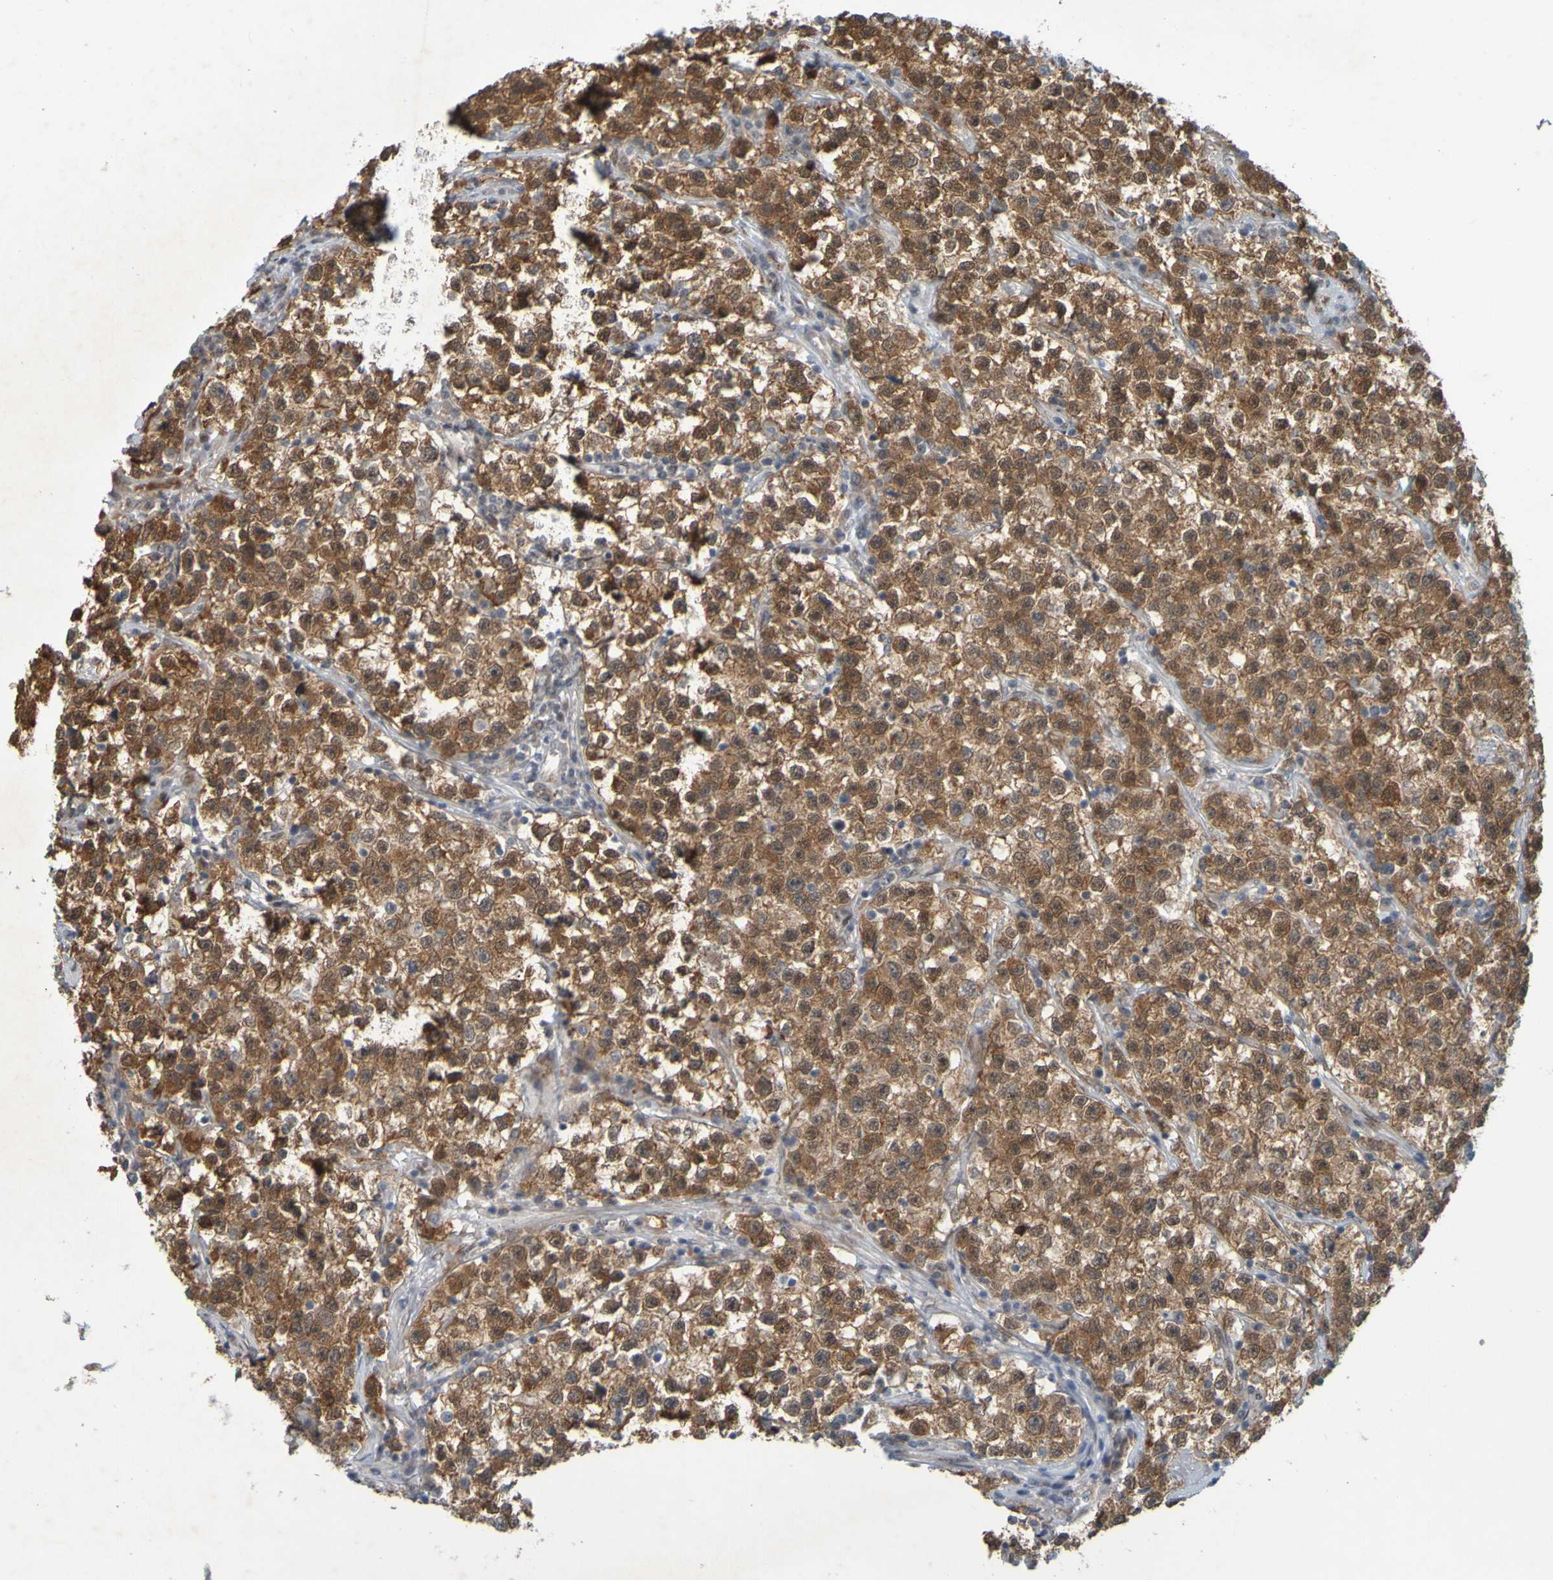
{"staining": {"intensity": "moderate", "quantity": ">75%", "location": "cytoplasmic/membranous,nuclear"}, "tissue": "testis cancer", "cell_type": "Tumor cells", "image_type": "cancer", "snomed": [{"axis": "morphology", "description": "Seminoma, NOS"}, {"axis": "topography", "description": "Testis"}], "caption": "A brown stain shows moderate cytoplasmic/membranous and nuclear expression of a protein in human testis seminoma tumor cells. (Stains: DAB in brown, nuclei in blue, Microscopy: brightfield microscopy at high magnification).", "gene": "MCPH1", "patient": {"sex": "male", "age": 22}}